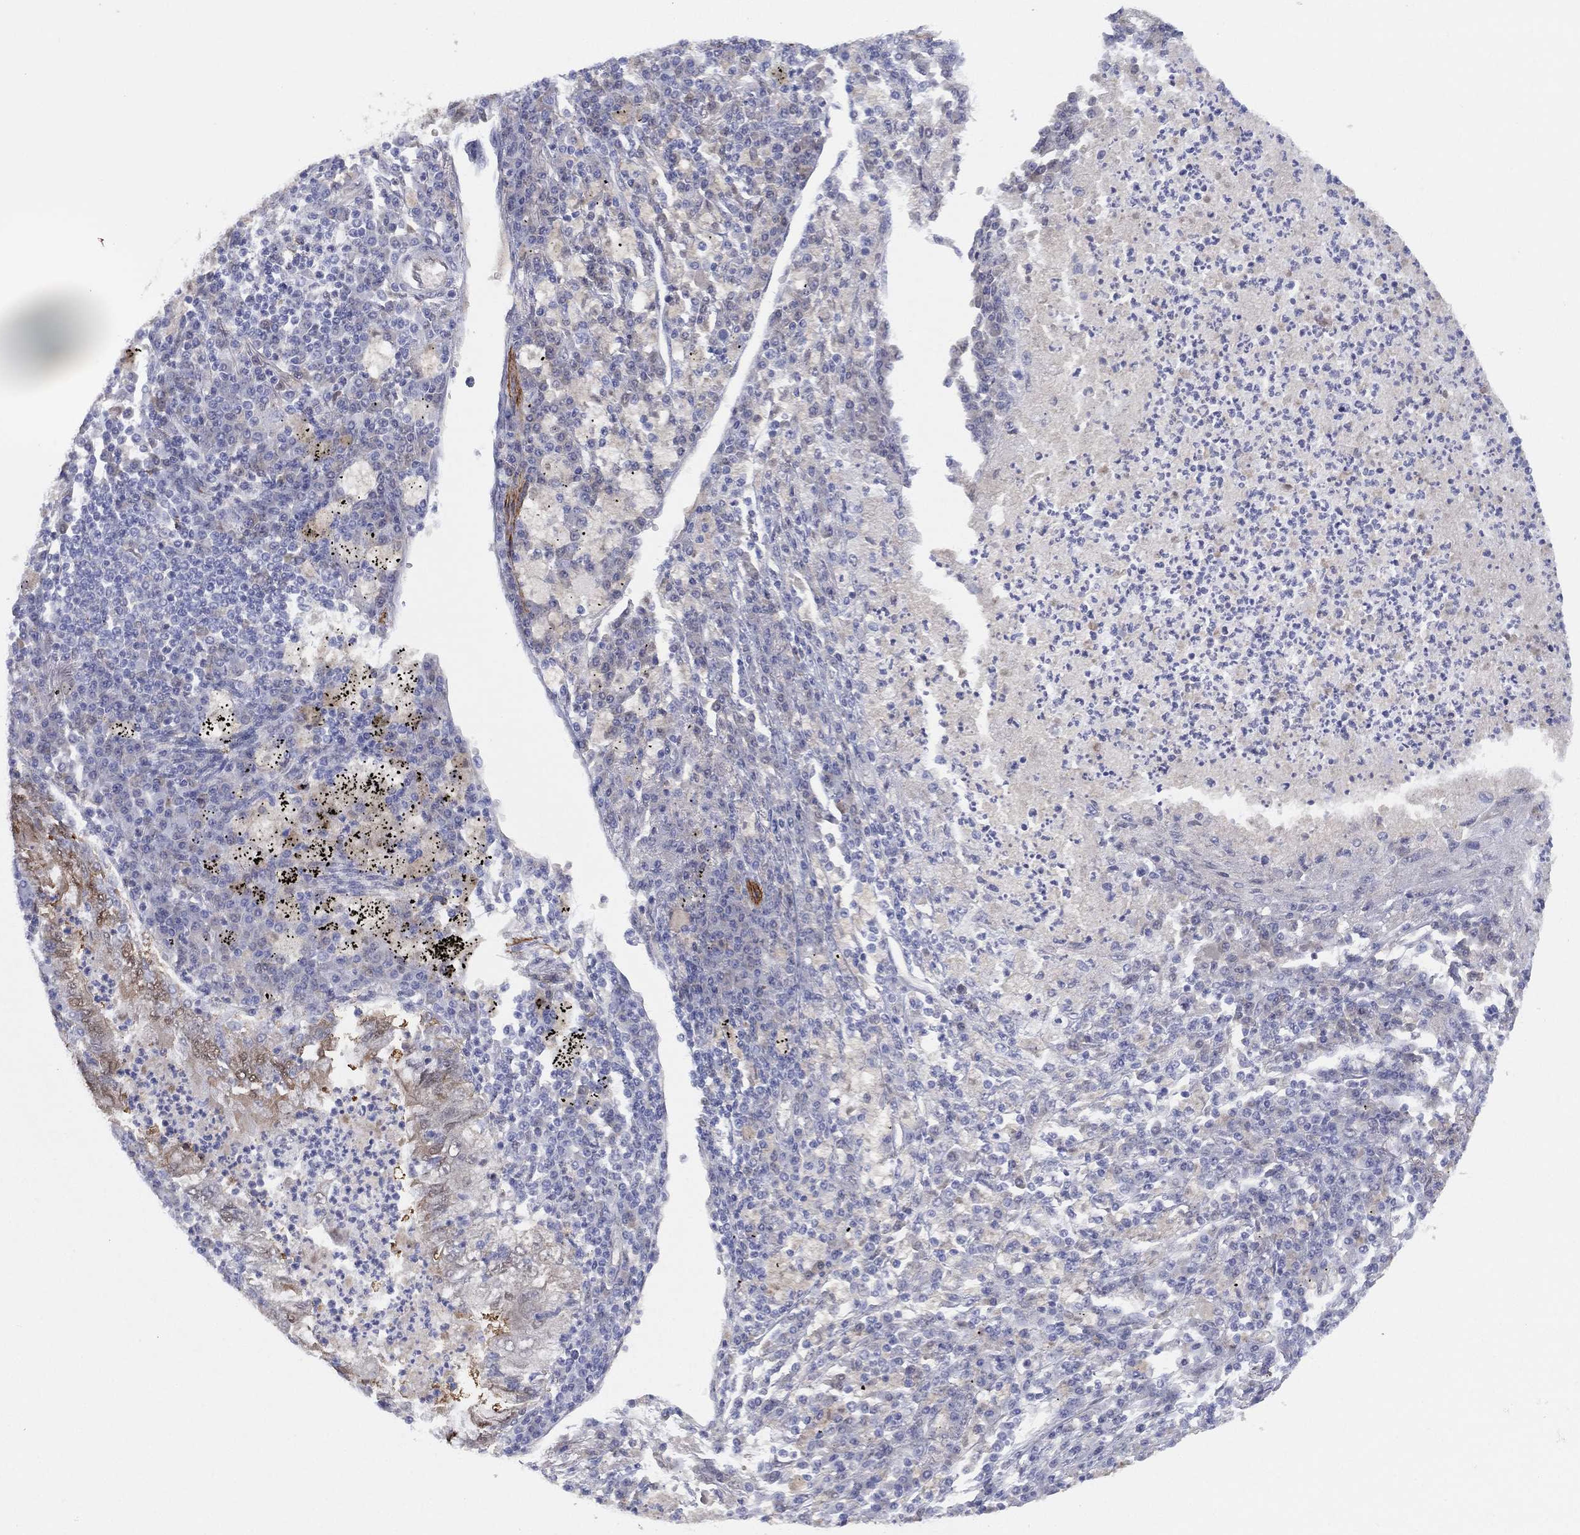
{"staining": {"intensity": "negative", "quantity": "none", "location": "none"}, "tissue": "lung cancer", "cell_type": "Tumor cells", "image_type": "cancer", "snomed": [{"axis": "morphology", "description": "Adenocarcinoma, NOS"}, {"axis": "topography", "description": "Lung"}], "caption": "High power microscopy photomicrograph of an immunohistochemistry photomicrograph of adenocarcinoma (lung), revealing no significant positivity in tumor cells.", "gene": "DDAH1", "patient": {"sex": "female", "age": 73}}